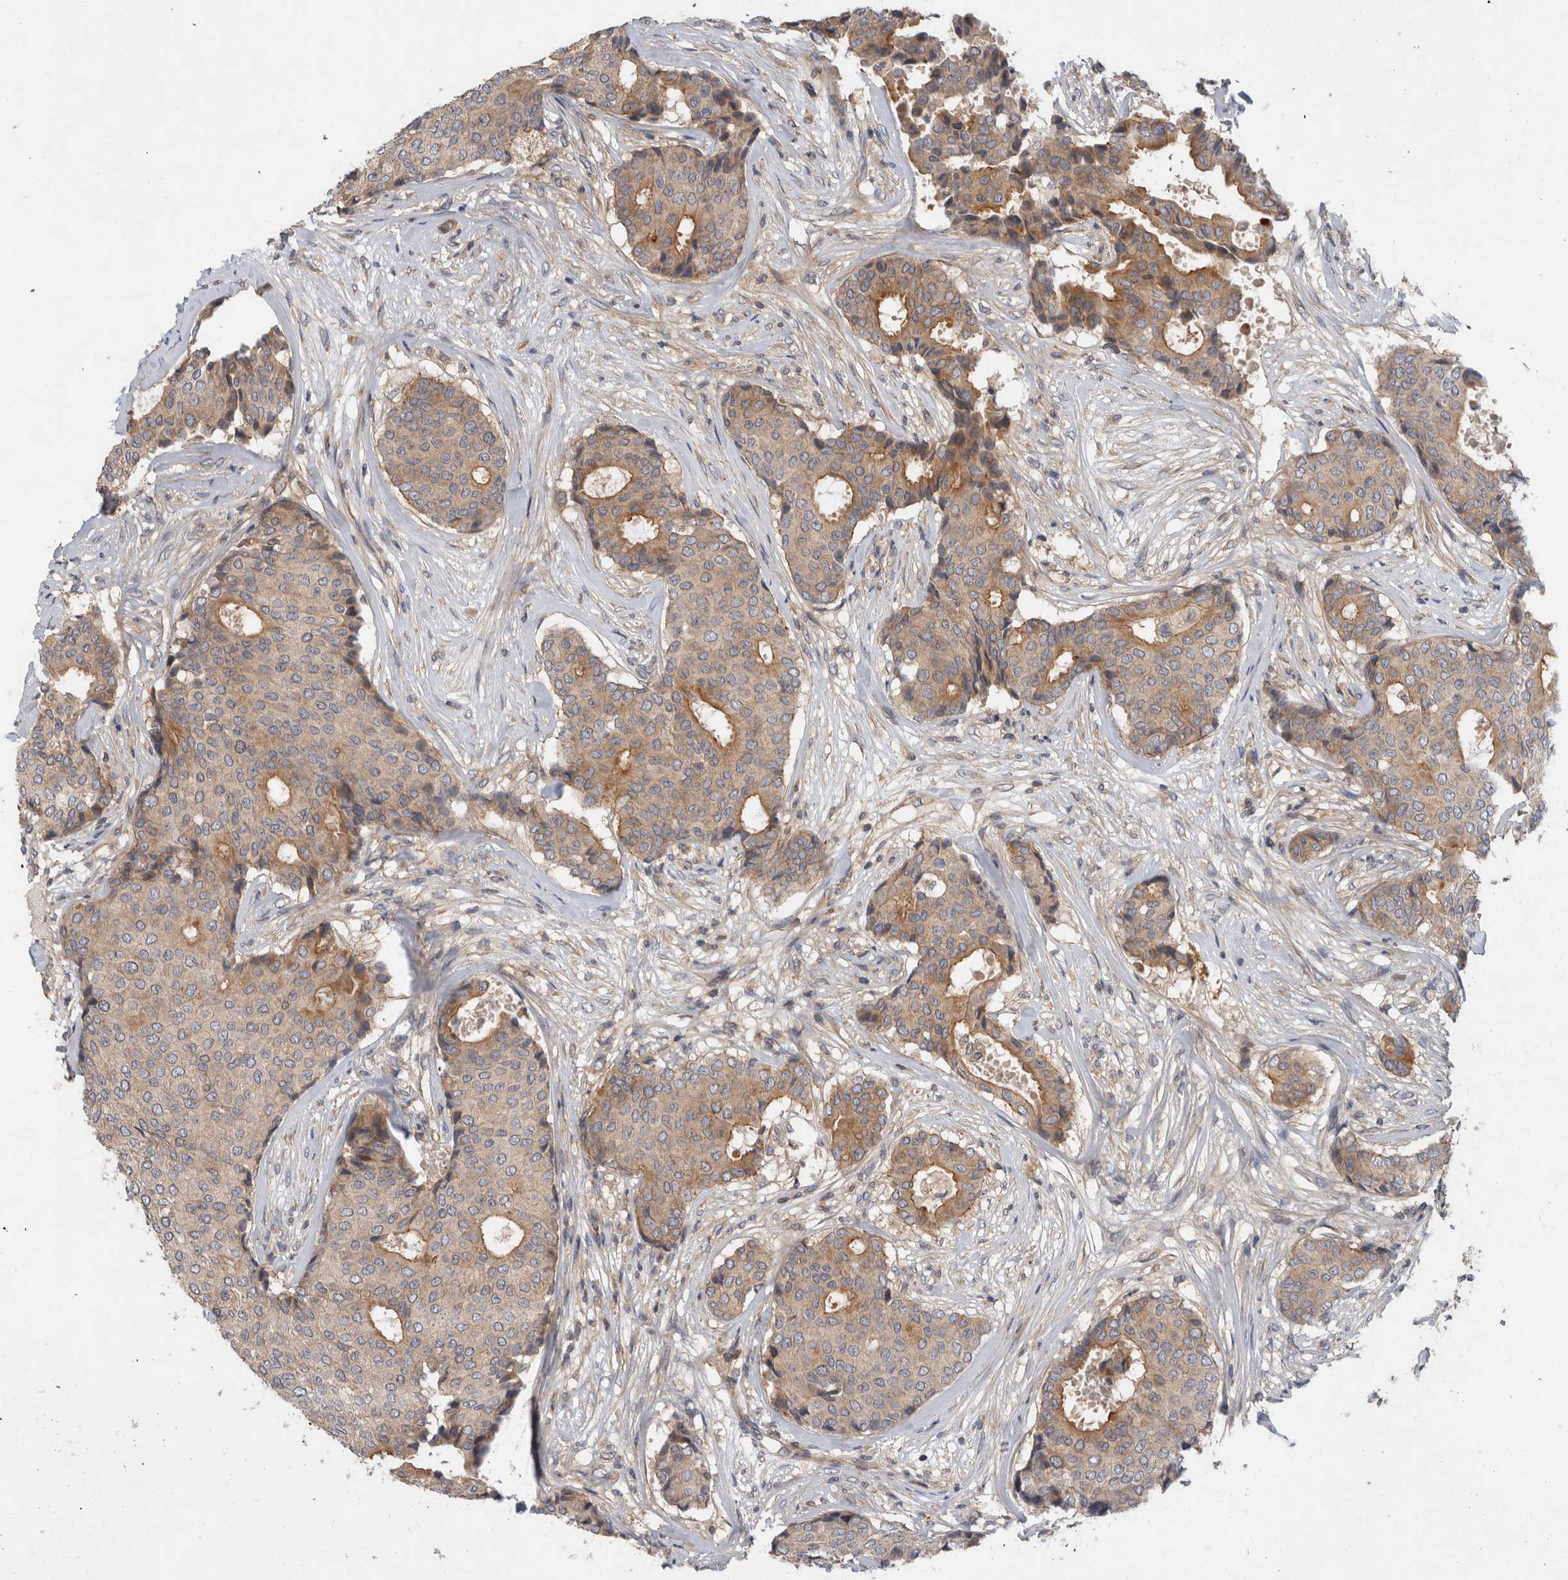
{"staining": {"intensity": "moderate", "quantity": "<25%", "location": "cytoplasmic/membranous"}, "tissue": "breast cancer", "cell_type": "Tumor cells", "image_type": "cancer", "snomed": [{"axis": "morphology", "description": "Duct carcinoma"}, {"axis": "topography", "description": "Breast"}], "caption": "Immunohistochemistry (IHC) staining of breast cancer (intraductal carcinoma), which reveals low levels of moderate cytoplasmic/membranous staining in about <25% of tumor cells indicating moderate cytoplasmic/membranous protein expression. The staining was performed using DAB (3,3'-diaminobenzidine) (brown) for protein detection and nuclei were counterstained in hematoxylin (blue).", "gene": "SCARA5", "patient": {"sex": "female", "age": 75}}